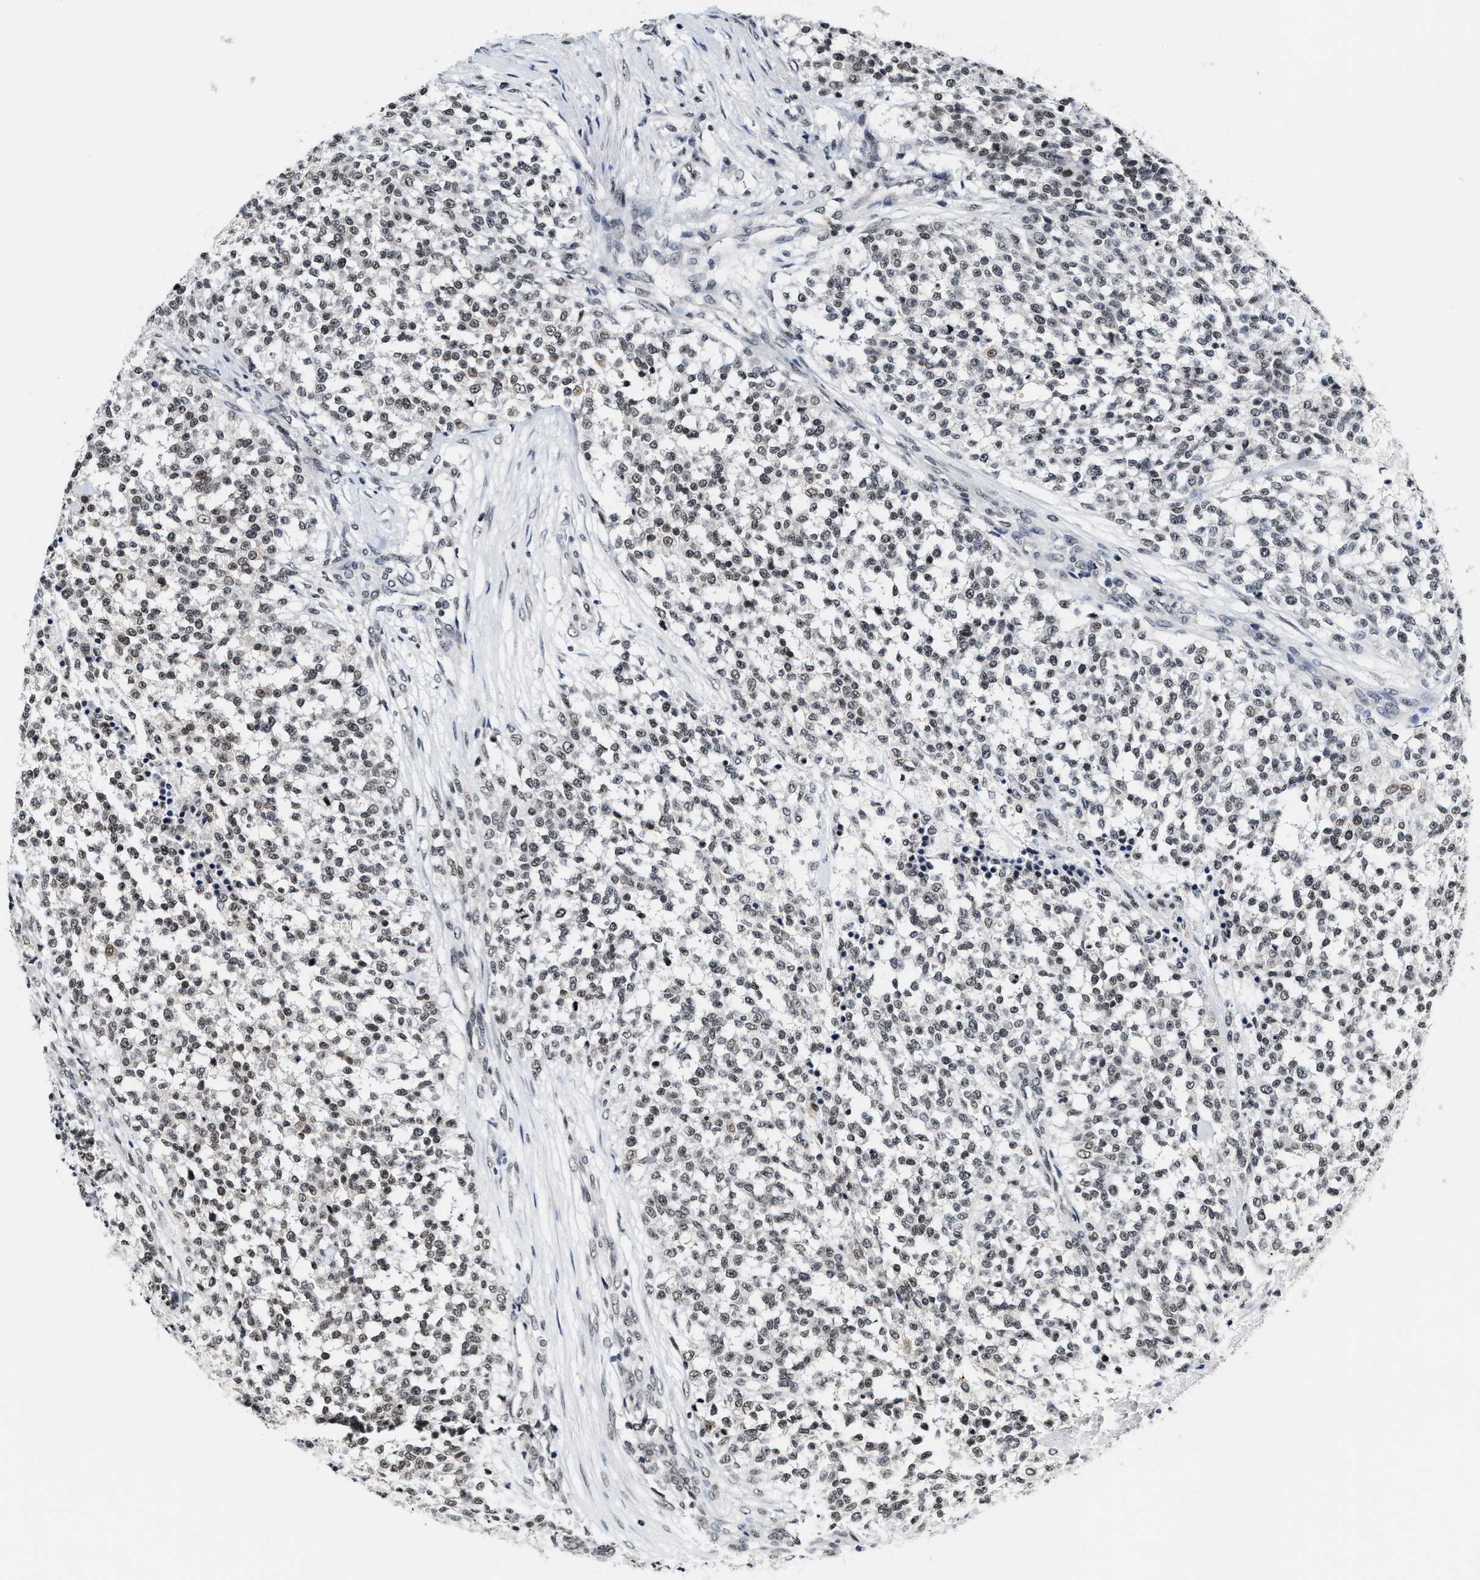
{"staining": {"intensity": "weak", "quantity": ">75%", "location": "nuclear"}, "tissue": "testis cancer", "cell_type": "Tumor cells", "image_type": "cancer", "snomed": [{"axis": "morphology", "description": "Seminoma, NOS"}, {"axis": "topography", "description": "Testis"}], "caption": "Testis seminoma tissue exhibits weak nuclear expression in approximately >75% of tumor cells, visualized by immunohistochemistry. The protein of interest is stained brown, and the nuclei are stained in blue (DAB IHC with brightfield microscopy, high magnification).", "gene": "ANKRD6", "patient": {"sex": "male", "age": 59}}